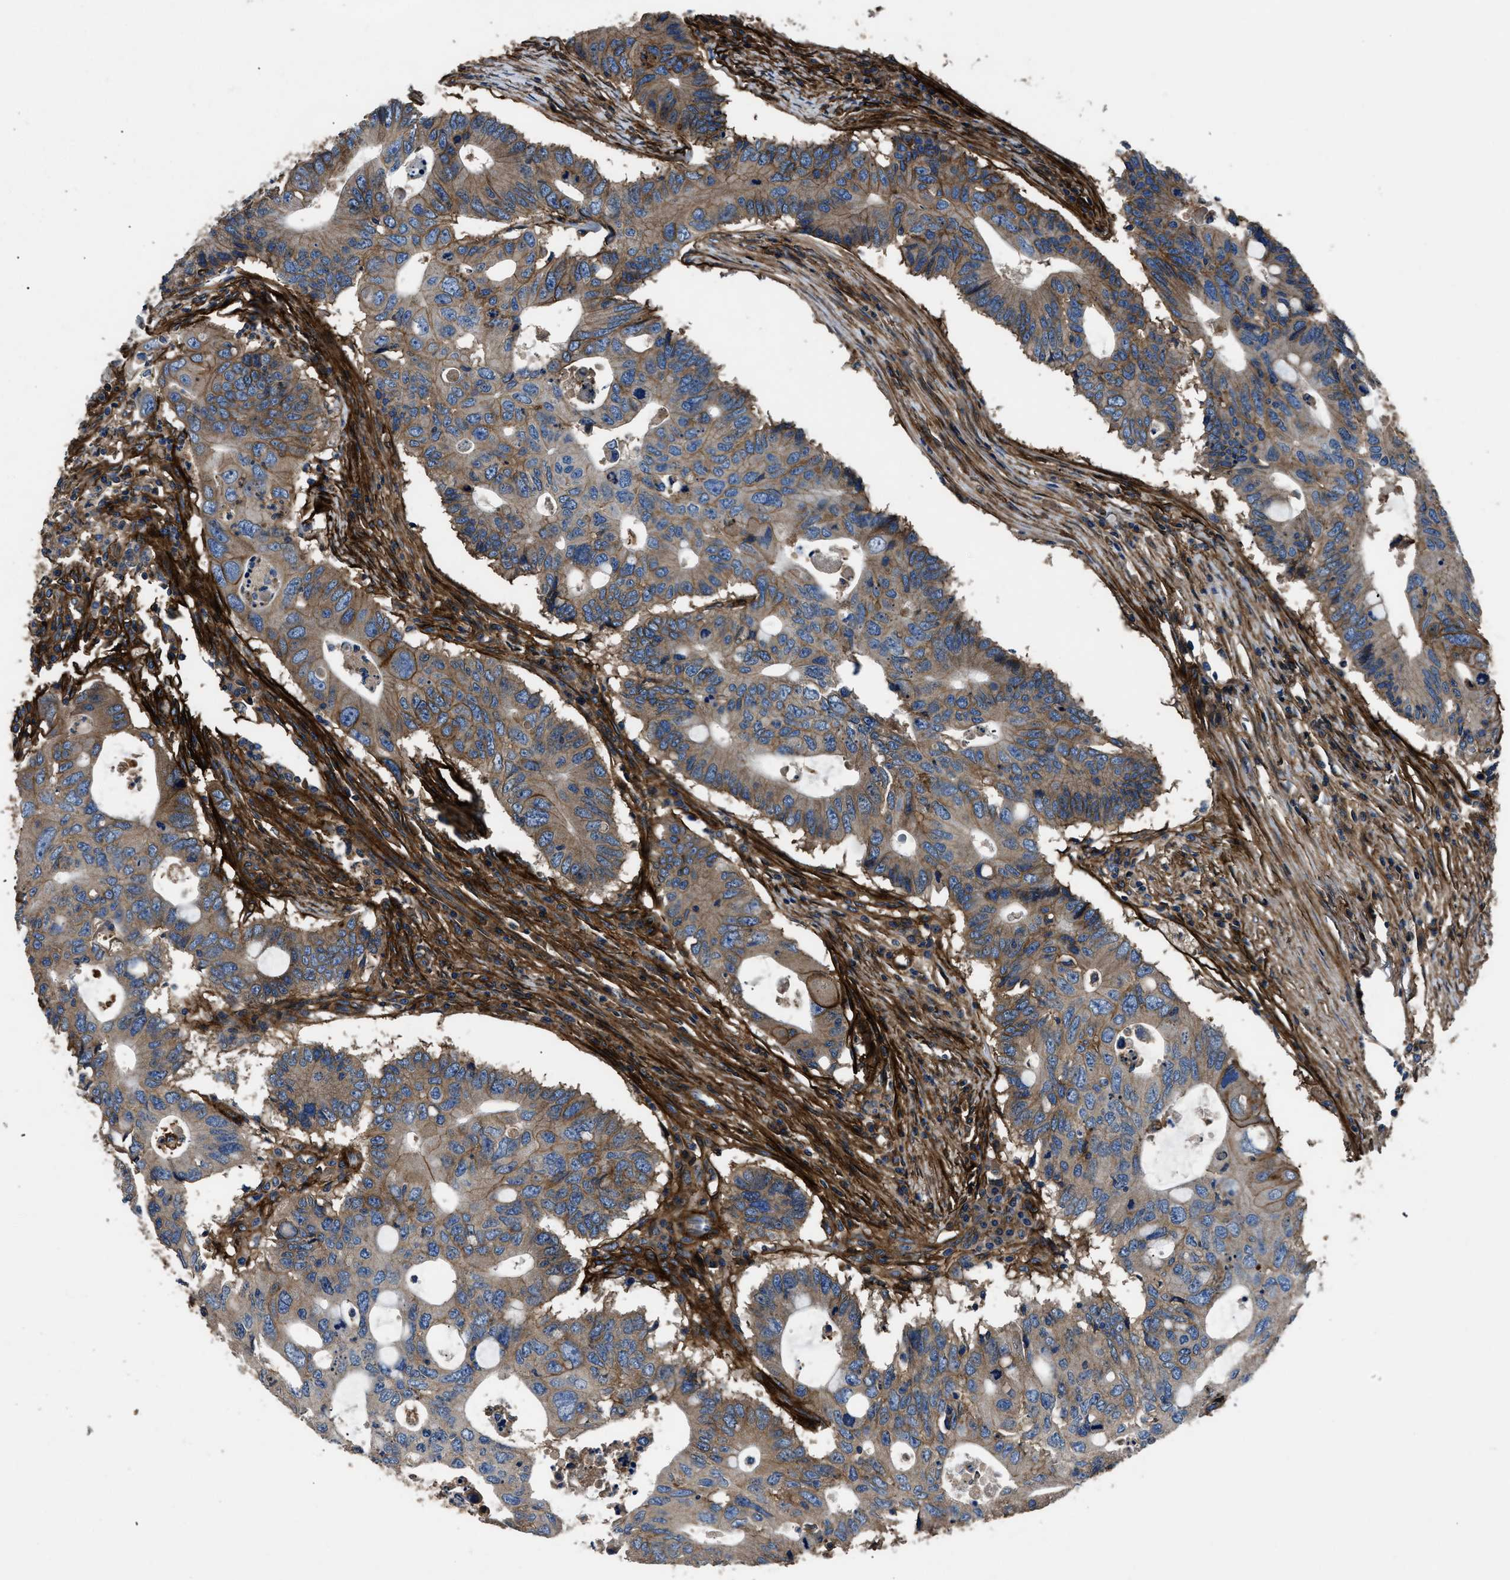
{"staining": {"intensity": "moderate", "quantity": "25%-75%", "location": "cytoplasmic/membranous"}, "tissue": "colorectal cancer", "cell_type": "Tumor cells", "image_type": "cancer", "snomed": [{"axis": "morphology", "description": "Adenocarcinoma, NOS"}, {"axis": "topography", "description": "Colon"}], "caption": "Tumor cells demonstrate medium levels of moderate cytoplasmic/membranous positivity in approximately 25%-75% of cells in colorectal cancer. (brown staining indicates protein expression, while blue staining denotes nuclei).", "gene": "CD276", "patient": {"sex": "male", "age": 71}}